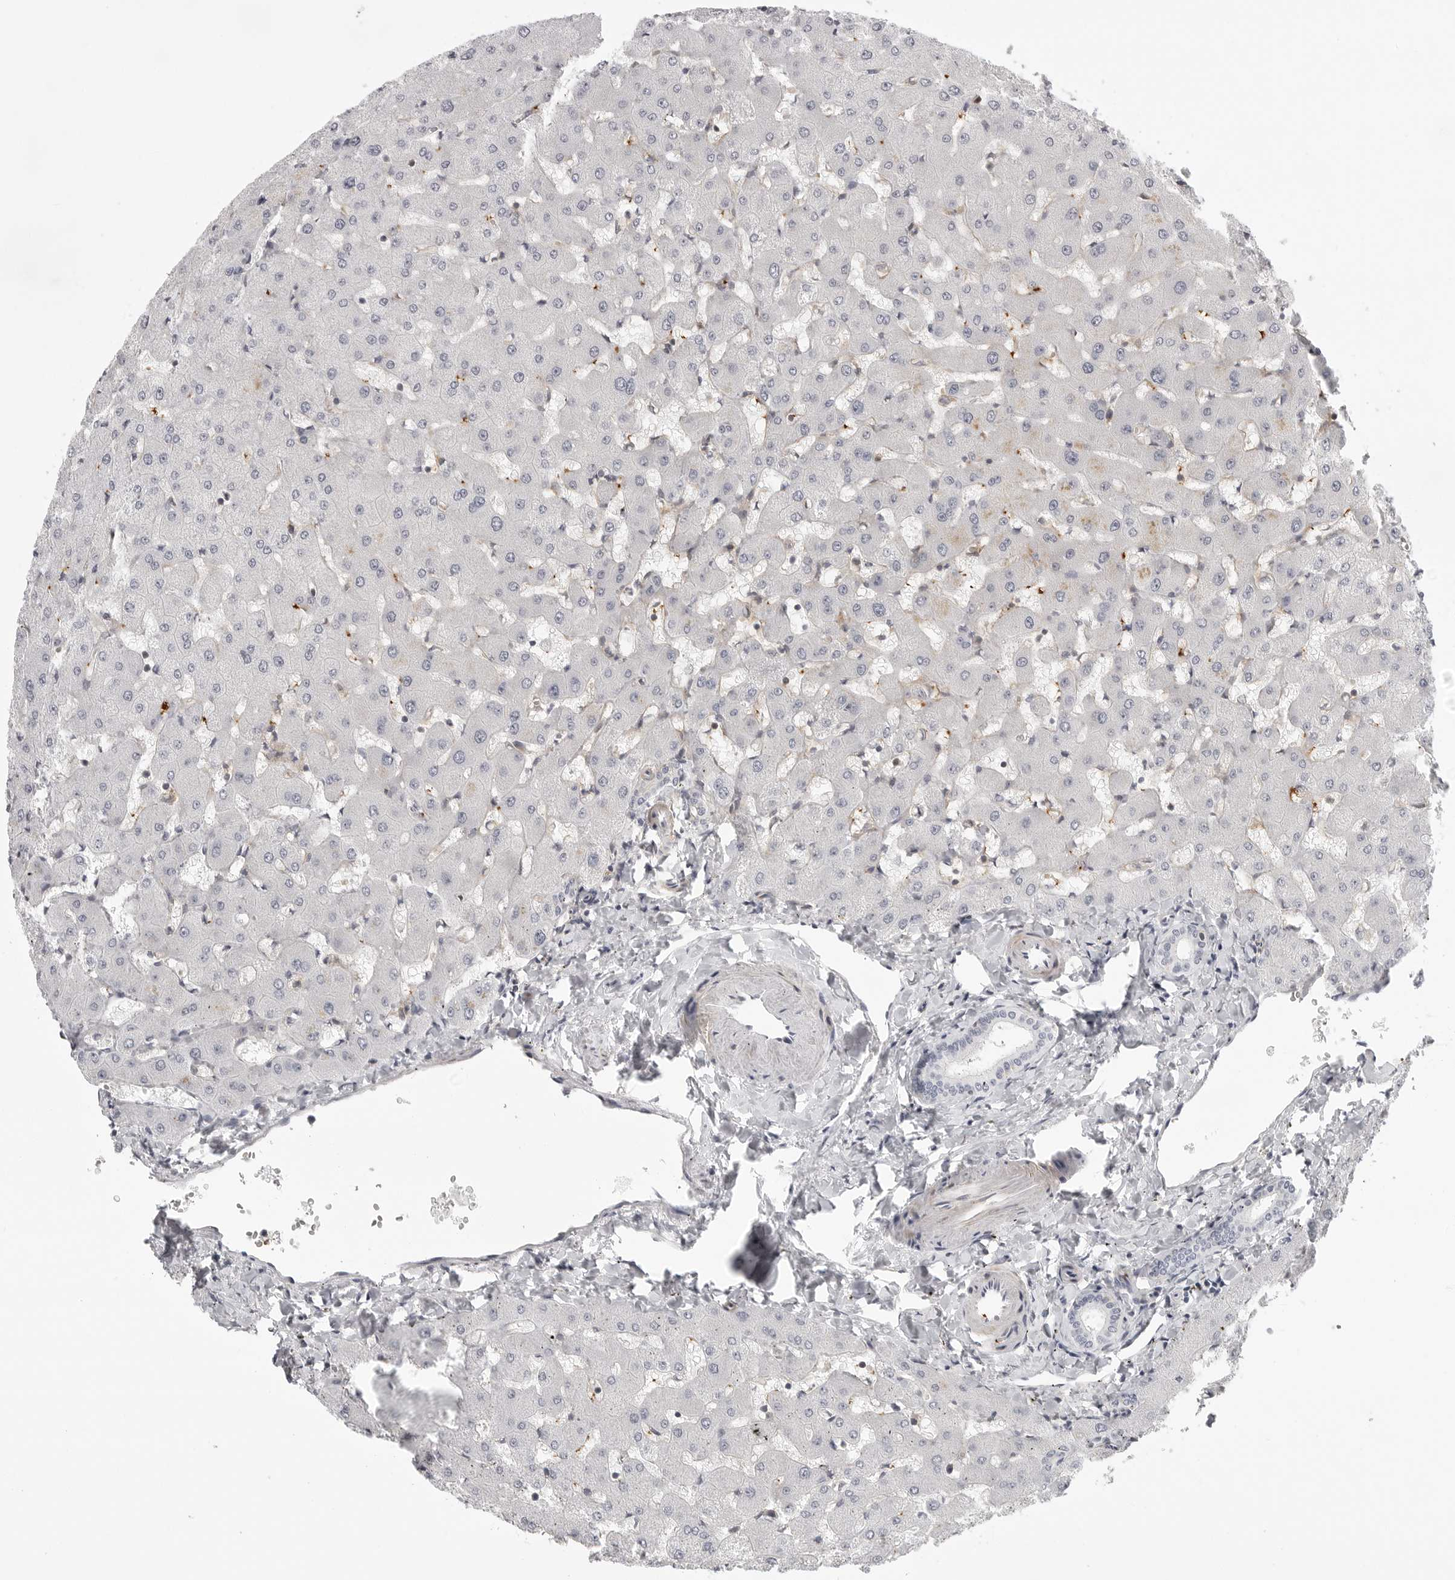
{"staining": {"intensity": "negative", "quantity": "none", "location": "none"}, "tissue": "liver", "cell_type": "Cholangiocytes", "image_type": "normal", "snomed": [{"axis": "morphology", "description": "Normal tissue, NOS"}, {"axis": "topography", "description": "Liver"}], "caption": "Immunohistochemistry photomicrograph of normal liver: human liver stained with DAB (3,3'-diaminobenzidine) reveals no significant protein expression in cholangiocytes.", "gene": "TUT4", "patient": {"sex": "female", "age": 63}}